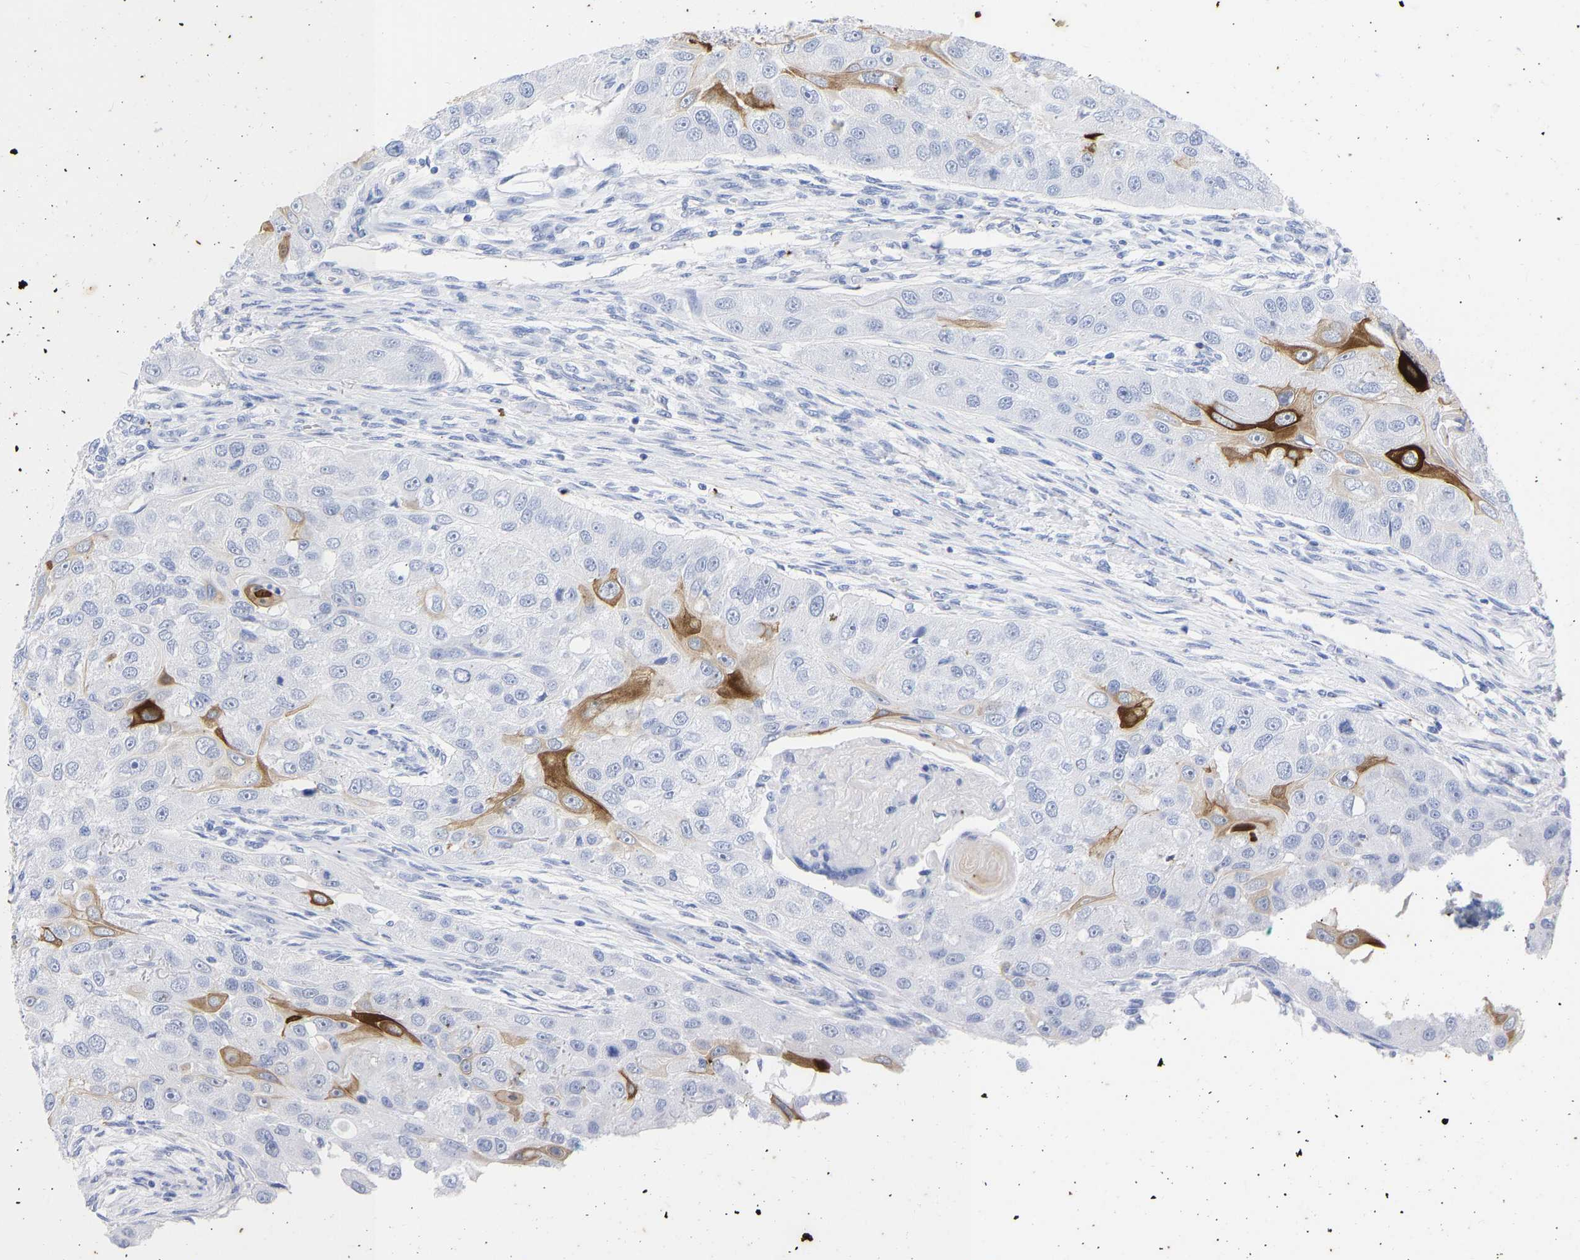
{"staining": {"intensity": "strong", "quantity": "<25%", "location": "cytoplasmic/membranous"}, "tissue": "head and neck cancer", "cell_type": "Tumor cells", "image_type": "cancer", "snomed": [{"axis": "morphology", "description": "Normal tissue, NOS"}, {"axis": "morphology", "description": "Squamous cell carcinoma, NOS"}, {"axis": "topography", "description": "Skeletal muscle"}, {"axis": "topography", "description": "Head-Neck"}], "caption": "Protein expression analysis of human squamous cell carcinoma (head and neck) reveals strong cytoplasmic/membranous expression in approximately <25% of tumor cells. Nuclei are stained in blue.", "gene": "KRT1", "patient": {"sex": "male", "age": 51}}